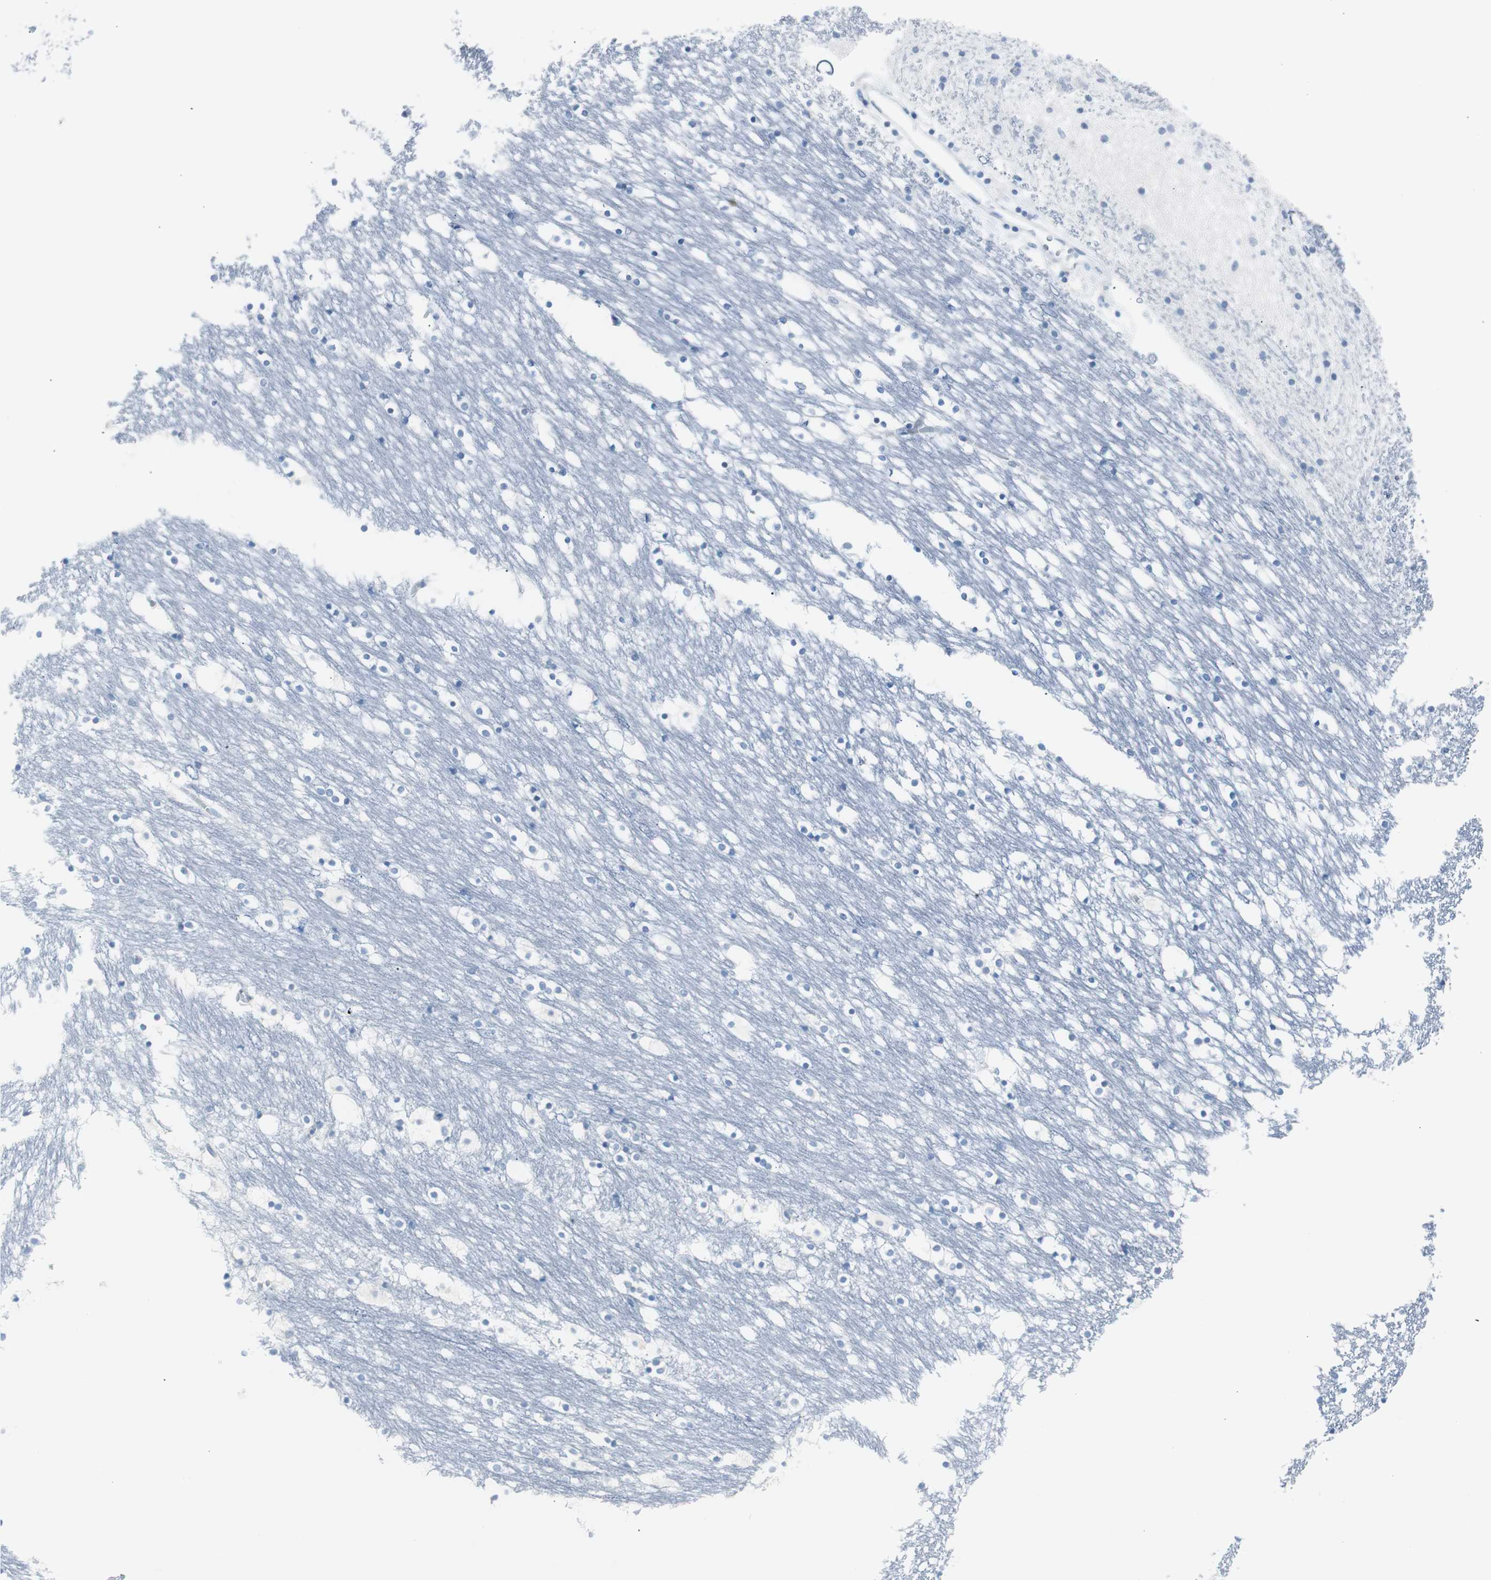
{"staining": {"intensity": "negative", "quantity": "none", "location": "none"}, "tissue": "caudate", "cell_type": "Glial cells", "image_type": "normal", "snomed": [{"axis": "morphology", "description": "Normal tissue, NOS"}, {"axis": "topography", "description": "Lateral ventricle wall"}], "caption": "Unremarkable caudate was stained to show a protein in brown. There is no significant staining in glial cells. (DAB IHC with hematoxylin counter stain).", "gene": "S100A7A", "patient": {"sex": "male", "age": 45}}